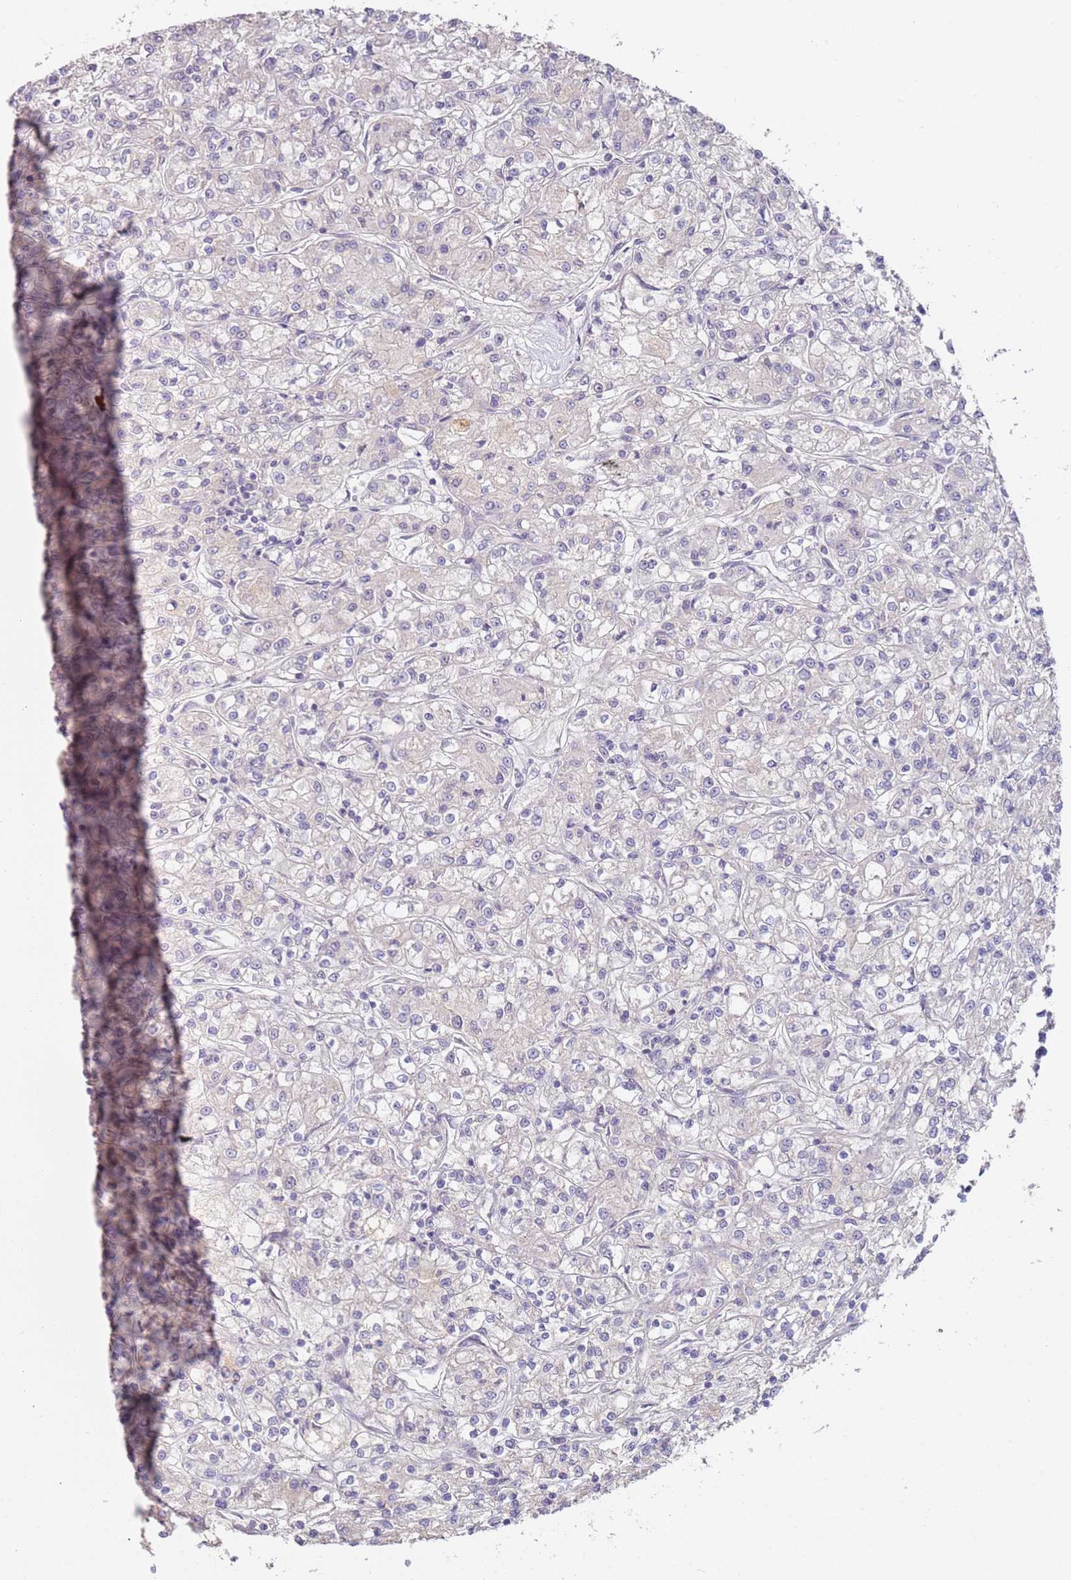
{"staining": {"intensity": "negative", "quantity": "none", "location": "none"}, "tissue": "renal cancer", "cell_type": "Tumor cells", "image_type": "cancer", "snomed": [{"axis": "morphology", "description": "Adenocarcinoma, NOS"}, {"axis": "topography", "description": "Kidney"}], "caption": "Micrograph shows no protein expression in tumor cells of renal cancer (adenocarcinoma) tissue.", "gene": "WDR93", "patient": {"sex": "female", "age": 59}}